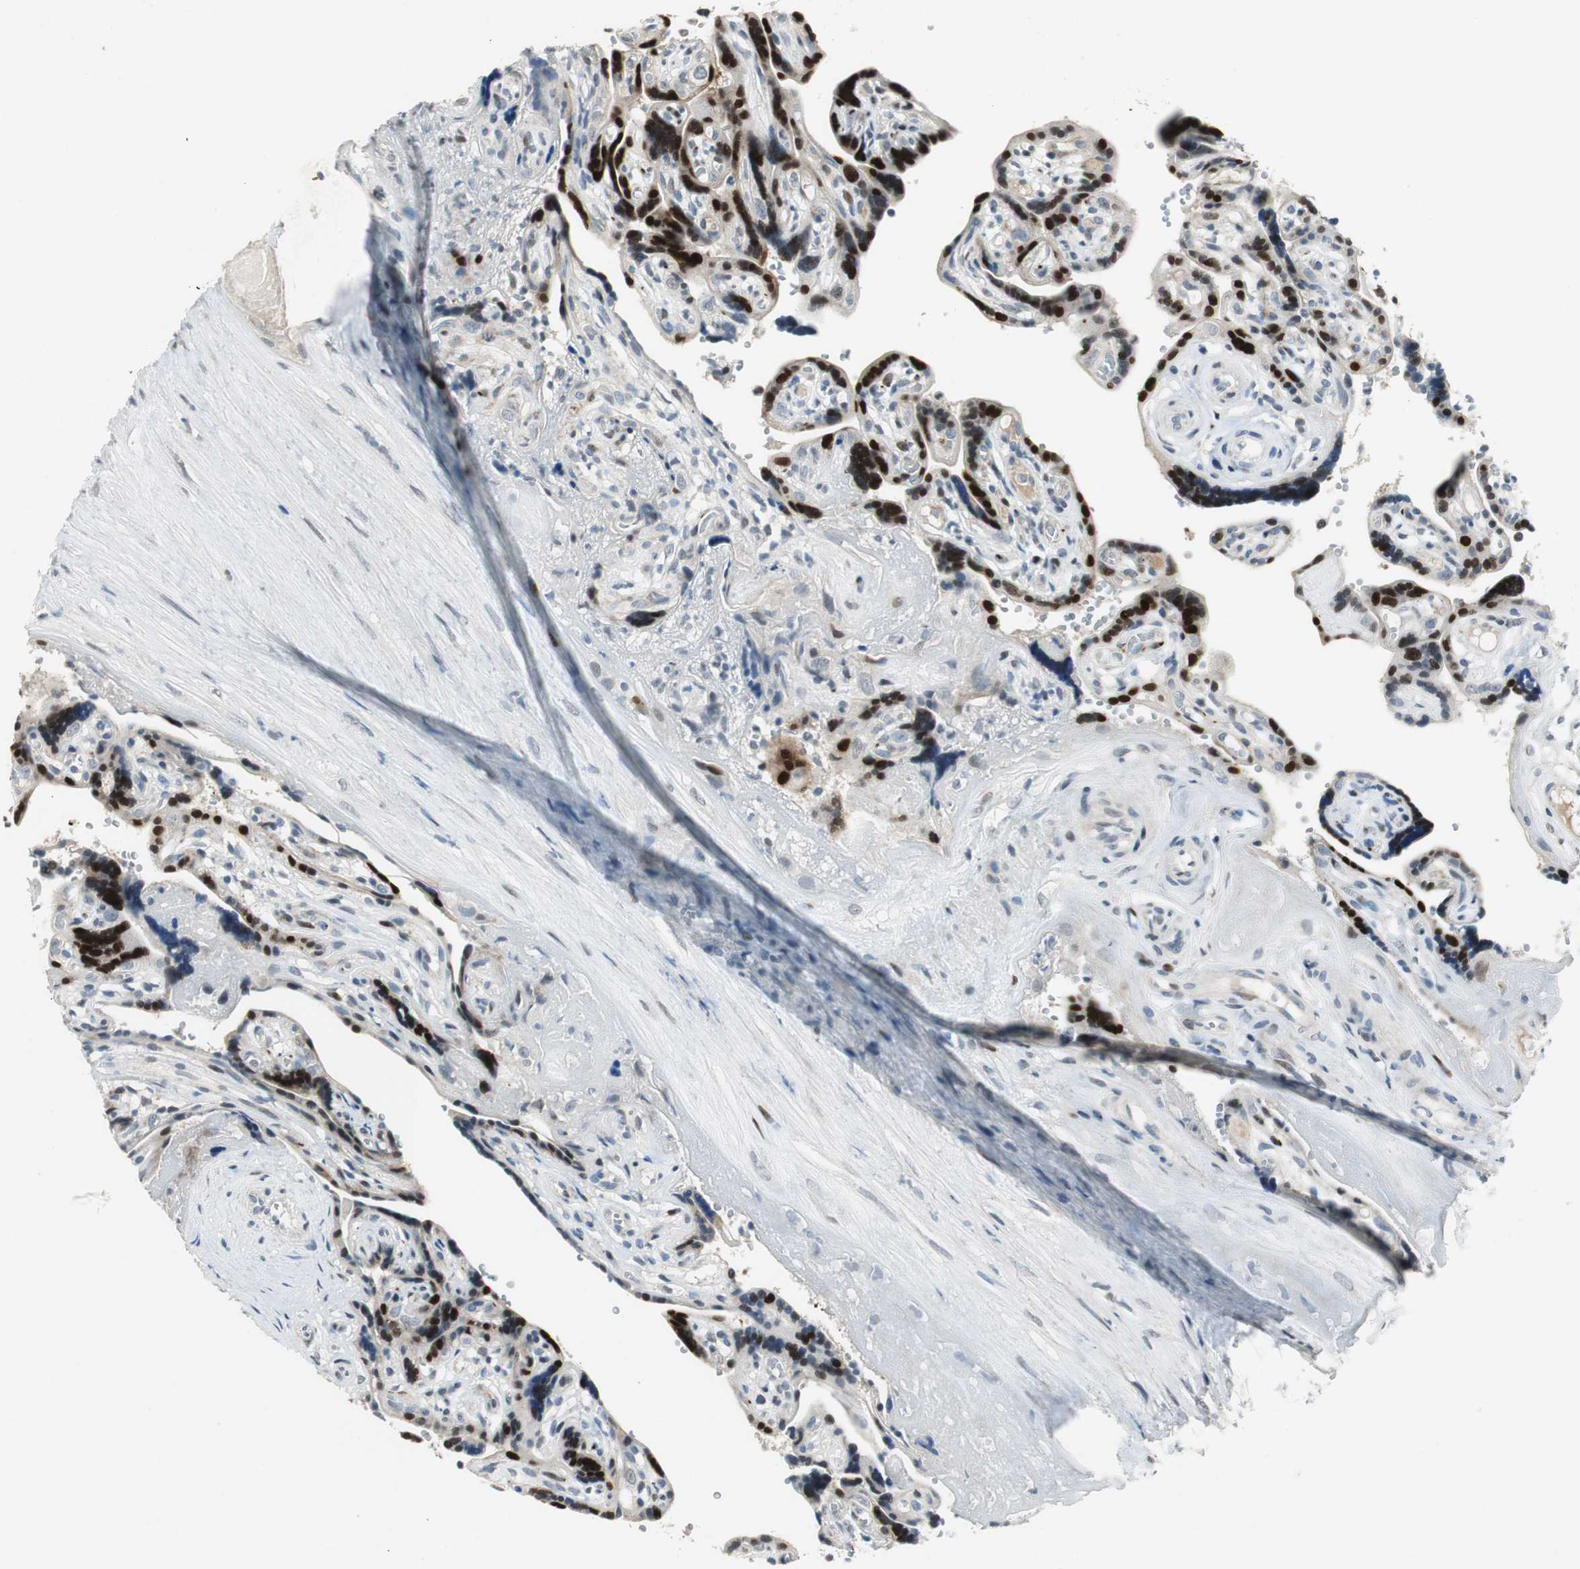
{"staining": {"intensity": "strong", "quantity": "<25%", "location": "nuclear"}, "tissue": "placenta", "cell_type": "Decidual cells", "image_type": "normal", "snomed": [{"axis": "morphology", "description": "Normal tissue, NOS"}, {"axis": "topography", "description": "Placenta"}], "caption": "Normal placenta reveals strong nuclear staining in approximately <25% of decidual cells, visualized by immunohistochemistry.", "gene": "AJUBA", "patient": {"sex": "female", "age": 30}}